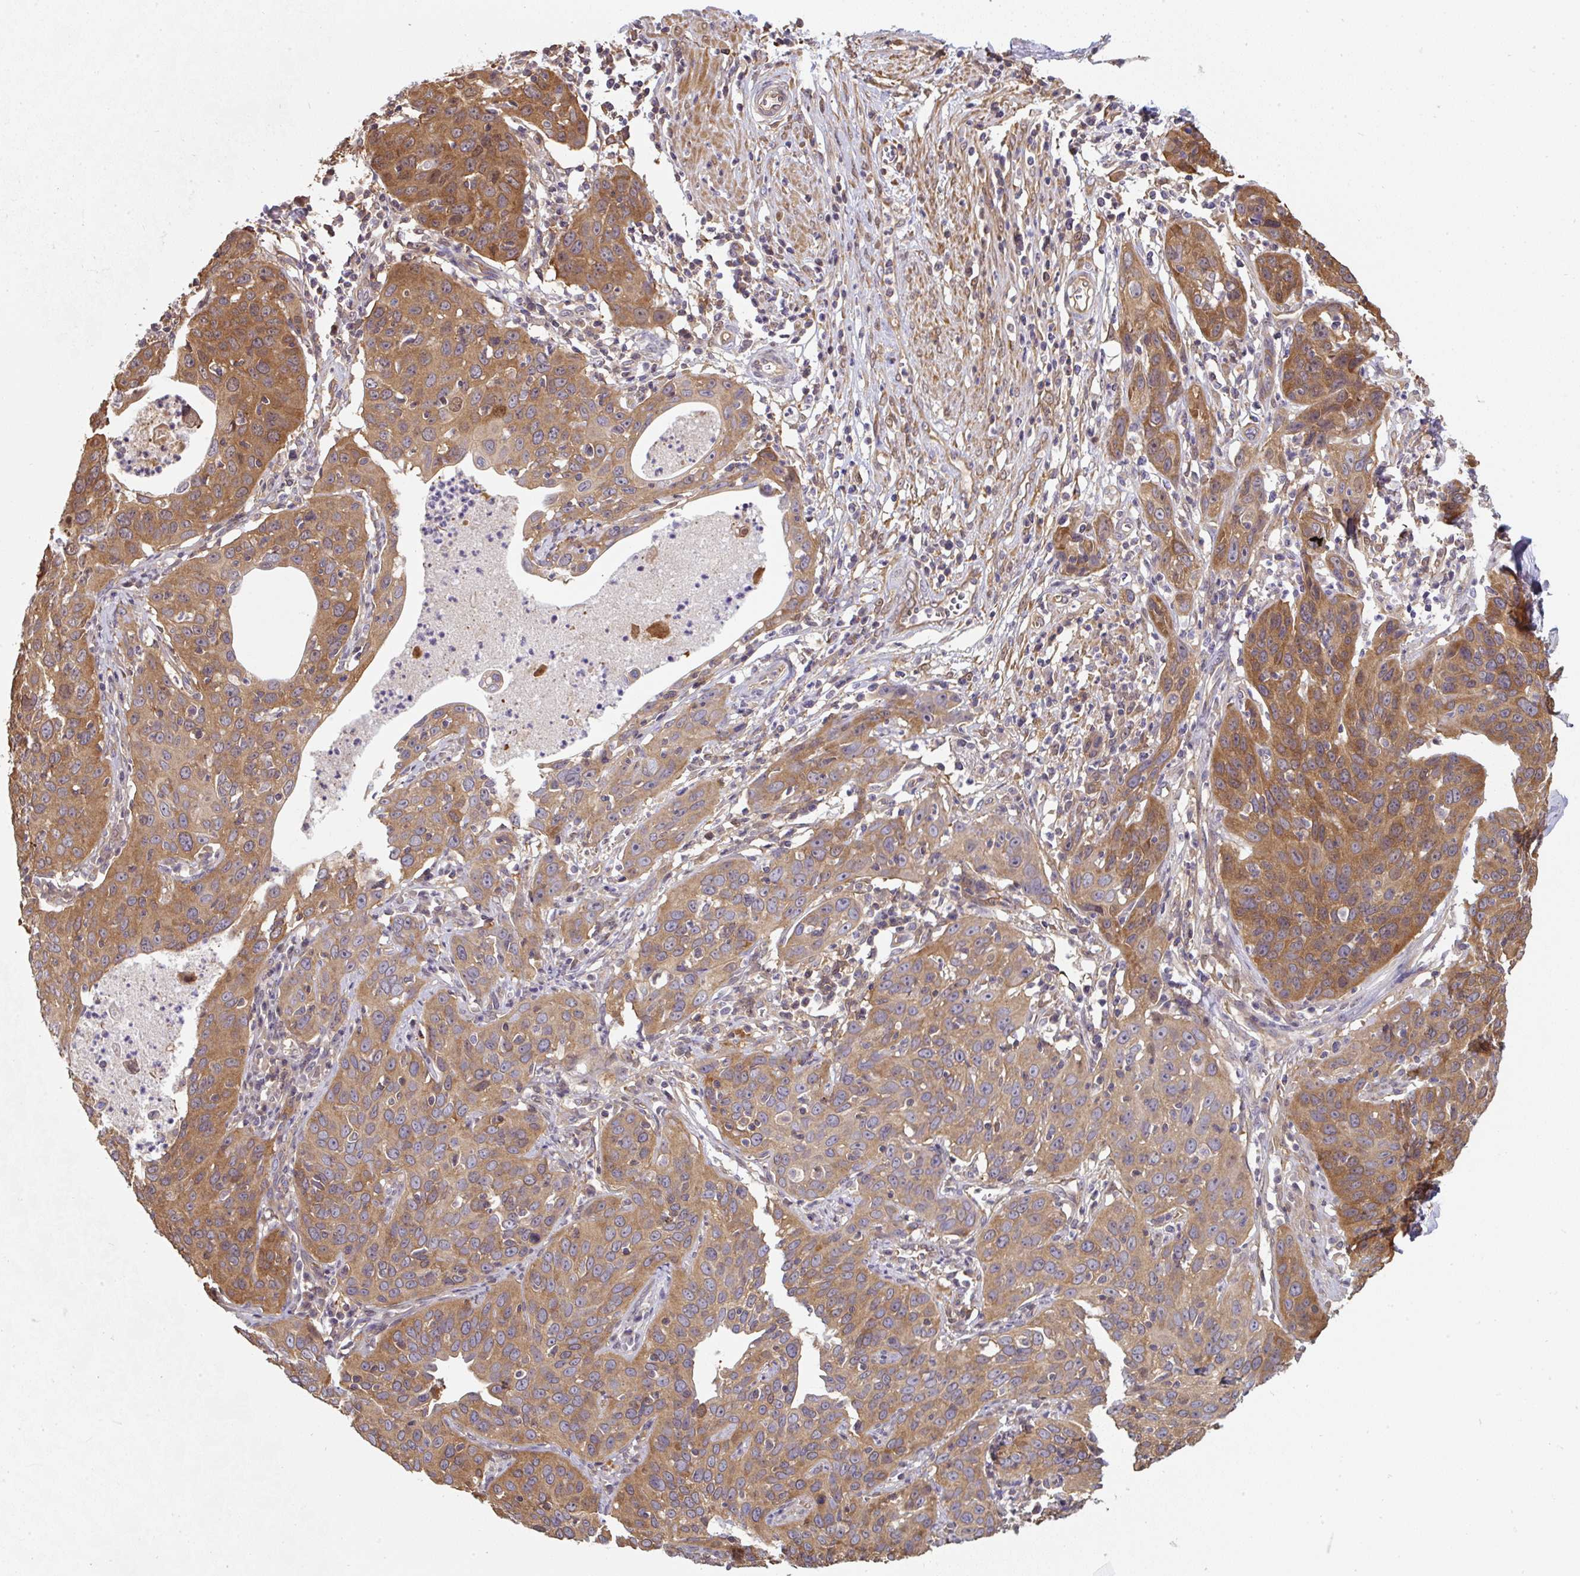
{"staining": {"intensity": "moderate", "quantity": ">75%", "location": "cytoplasmic/membranous"}, "tissue": "cervical cancer", "cell_type": "Tumor cells", "image_type": "cancer", "snomed": [{"axis": "morphology", "description": "Squamous cell carcinoma, NOS"}, {"axis": "topography", "description": "Cervix"}], "caption": "Protein staining of cervical cancer (squamous cell carcinoma) tissue displays moderate cytoplasmic/membranous staining in approximately >75% of tumor cells. (IHC, brightfield microscopy, high magnification).", "gene": "ST13", "patient": {"sex": "female", "age": 36}}